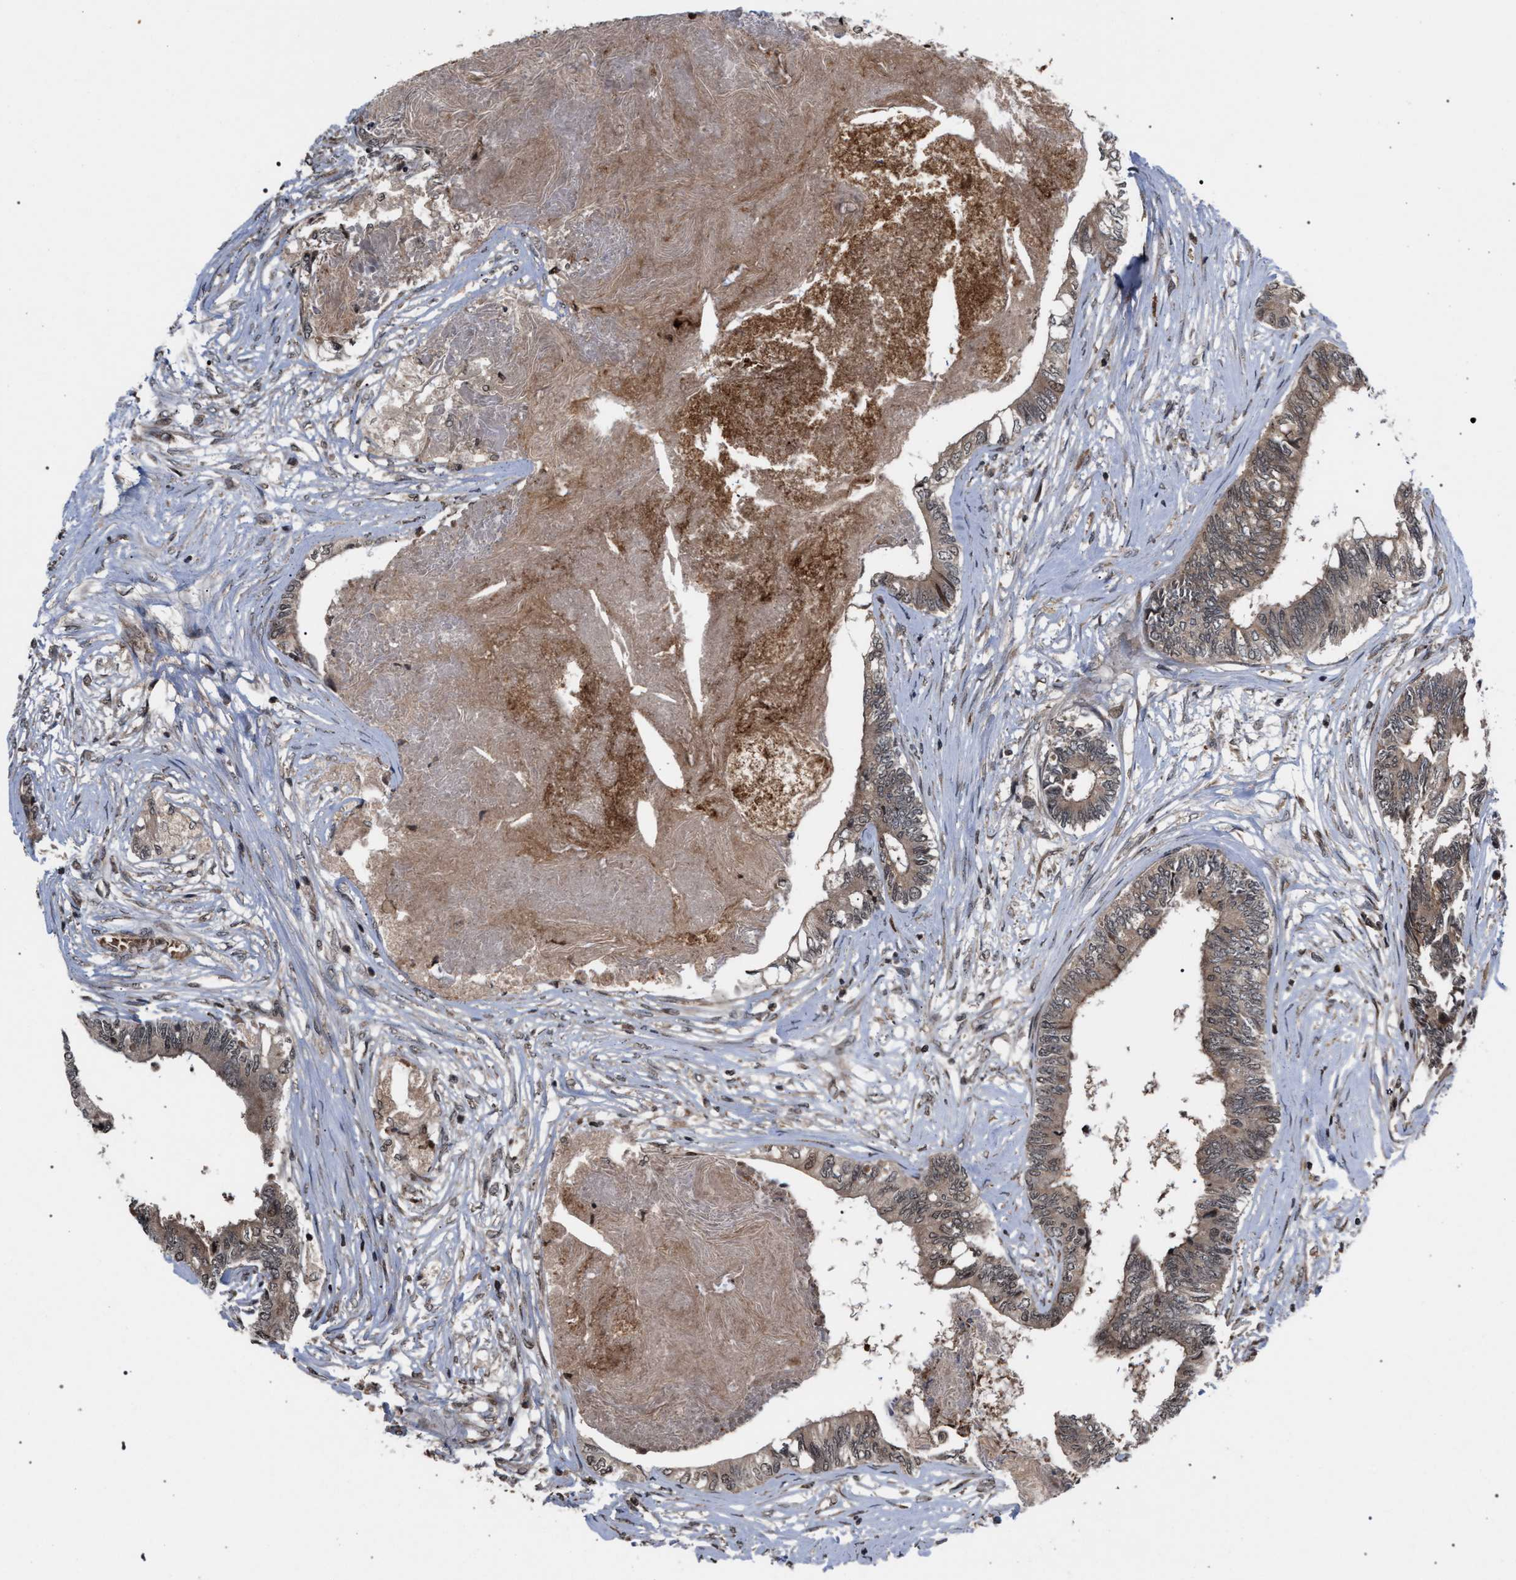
{"staining": {"intensity": "weak", "quantity": ">75%", "location": "cytoplasmic/membranous"}, "tissue": "colorectal cancer", "cell_type": "Tumor cells", "image_type": "cancer", "snomed": [{"axis": "morphology", "description": "Adenocarcinoma, NOS"}, {"axis": "topography", "description": "Rectum"}], "caption": "There is low levels of weak cytoplasmic/membranous staining in tumor cells of adenocarcinoma (colorectal), as demonstrated by immunohistochemical staining (brown color).", "gene": "IRAK4", "patient": {"sex": "male", "age": 63}}